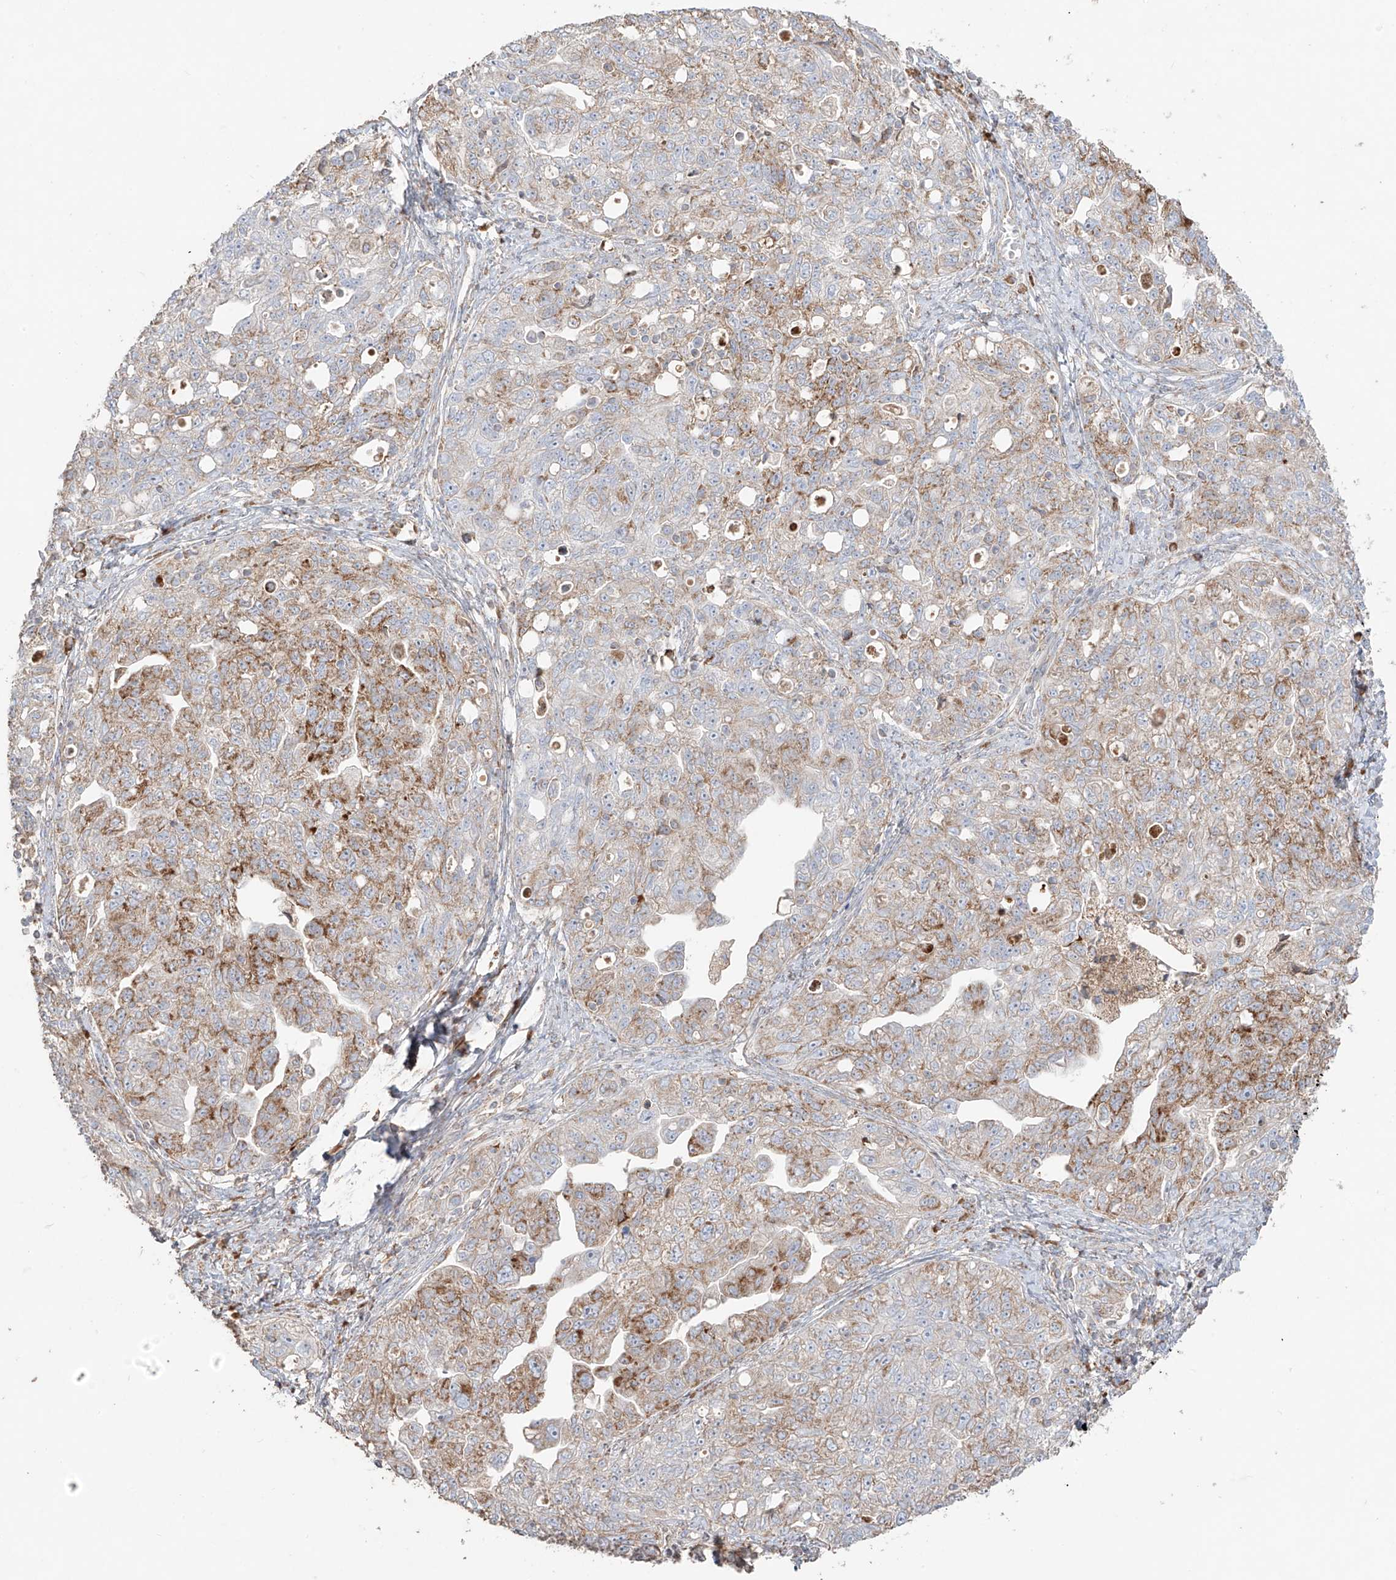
{"staining": {"intensity": "moderate", "quantity": "25%-75%", "location": "cytoplasmic/membranous"}, "tissue": "ovarian cancer", "cell_type": "Tumor cells", "image_type": "cancer", "snomed": [{"axis": "morphology", "description": "Carcinoma, NOS"}, {"axis": "morphology", "description": "Cystadenocarcinoma, serous, NOS"}, {"axis": "topography", "description": "Ovary"}], "caption": "Brown immunohistochemical staining in human ovarian serous cystadenocarcinoma displays moderate cytoplasmic/membranous staining in approximately 25%-75% of tumor cells. (DAB = brown stain, brightfield microscopy at high magnification).", "gene": "COLGALT2", "patient": {"sex": "female", "age": 69}}